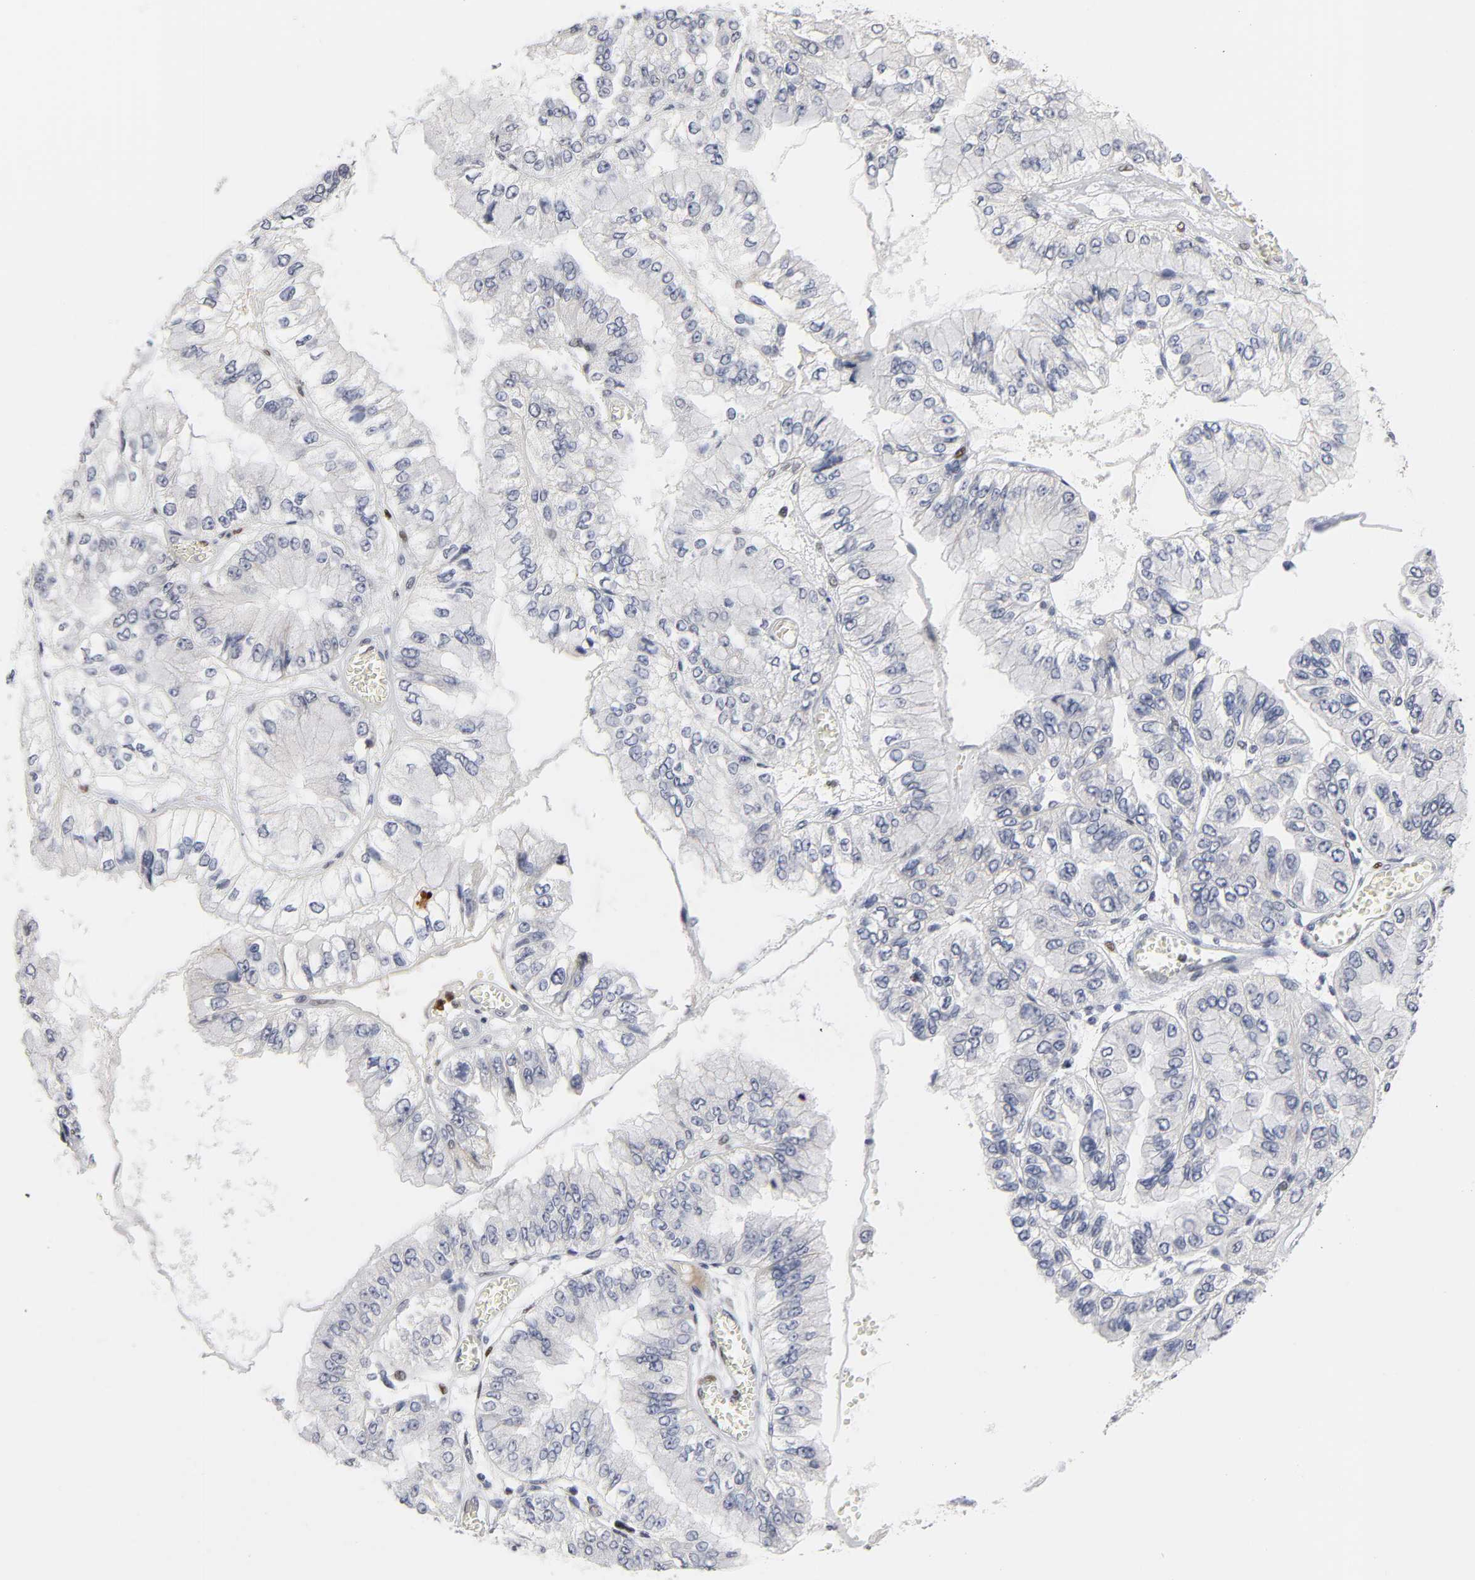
{"staining": {"intensity": "negative", "quantity": "none", "location": "none"}, "tissue": "liver cancer", "cell_type": "Tumor cells", "image_type": "cancer", "snomed": [{"axis": "morphology", "description": "Cholangiocarcinoma"}, {"axis": "topography", "description": "Liver"}], "caption": "Photomicrograph shows no protein expression in tumor cells of cholangiocarcinoma (liver) tissue. (DAB IHC, high magnification).", "gene": "CREBBP", "patient": {"sex": "female", "age": 79}}